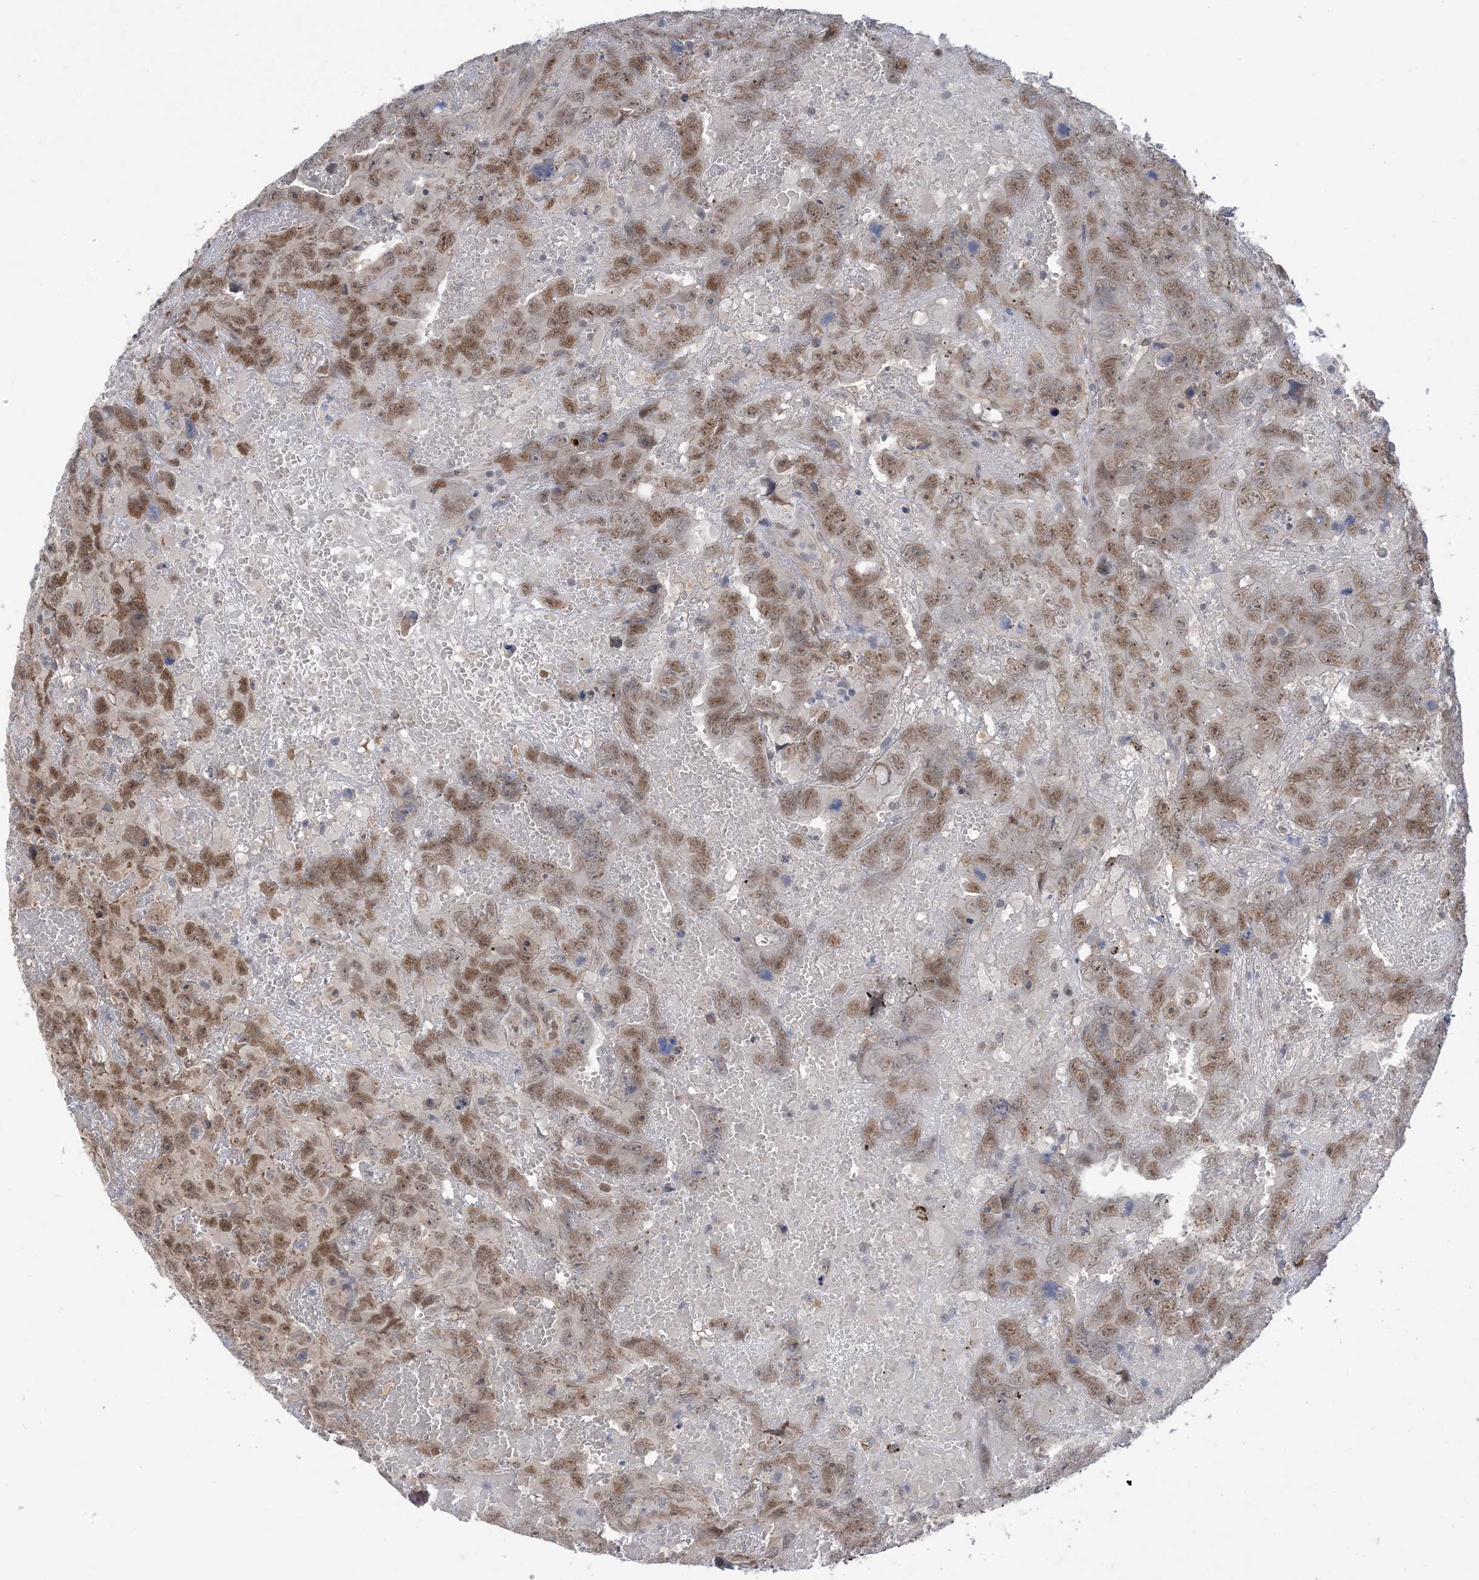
{"staining": {"intensity": "moderate", "quantity": ">75%", "location": "nuclear"}, "tissue": "testis cancer", "cell_type": "Tumor cells", "image_type": "cancer", "snomed": [{"axis": "morphology", "description": "Carcinoma, Embryonal, NOS"}, {"axis": "topography", "description": "Testis"}], "caption": "Tumor cells reveal medium levels of moderate nuclear expression in about >75% of cells in testis embryonal carcinoma. (DAB (3,3'-diaminobenzidine) IHC with brightfield microscopy, high magnification).", "gene": "ZNF8", "patient": {"sex": "male", "age": 45}}